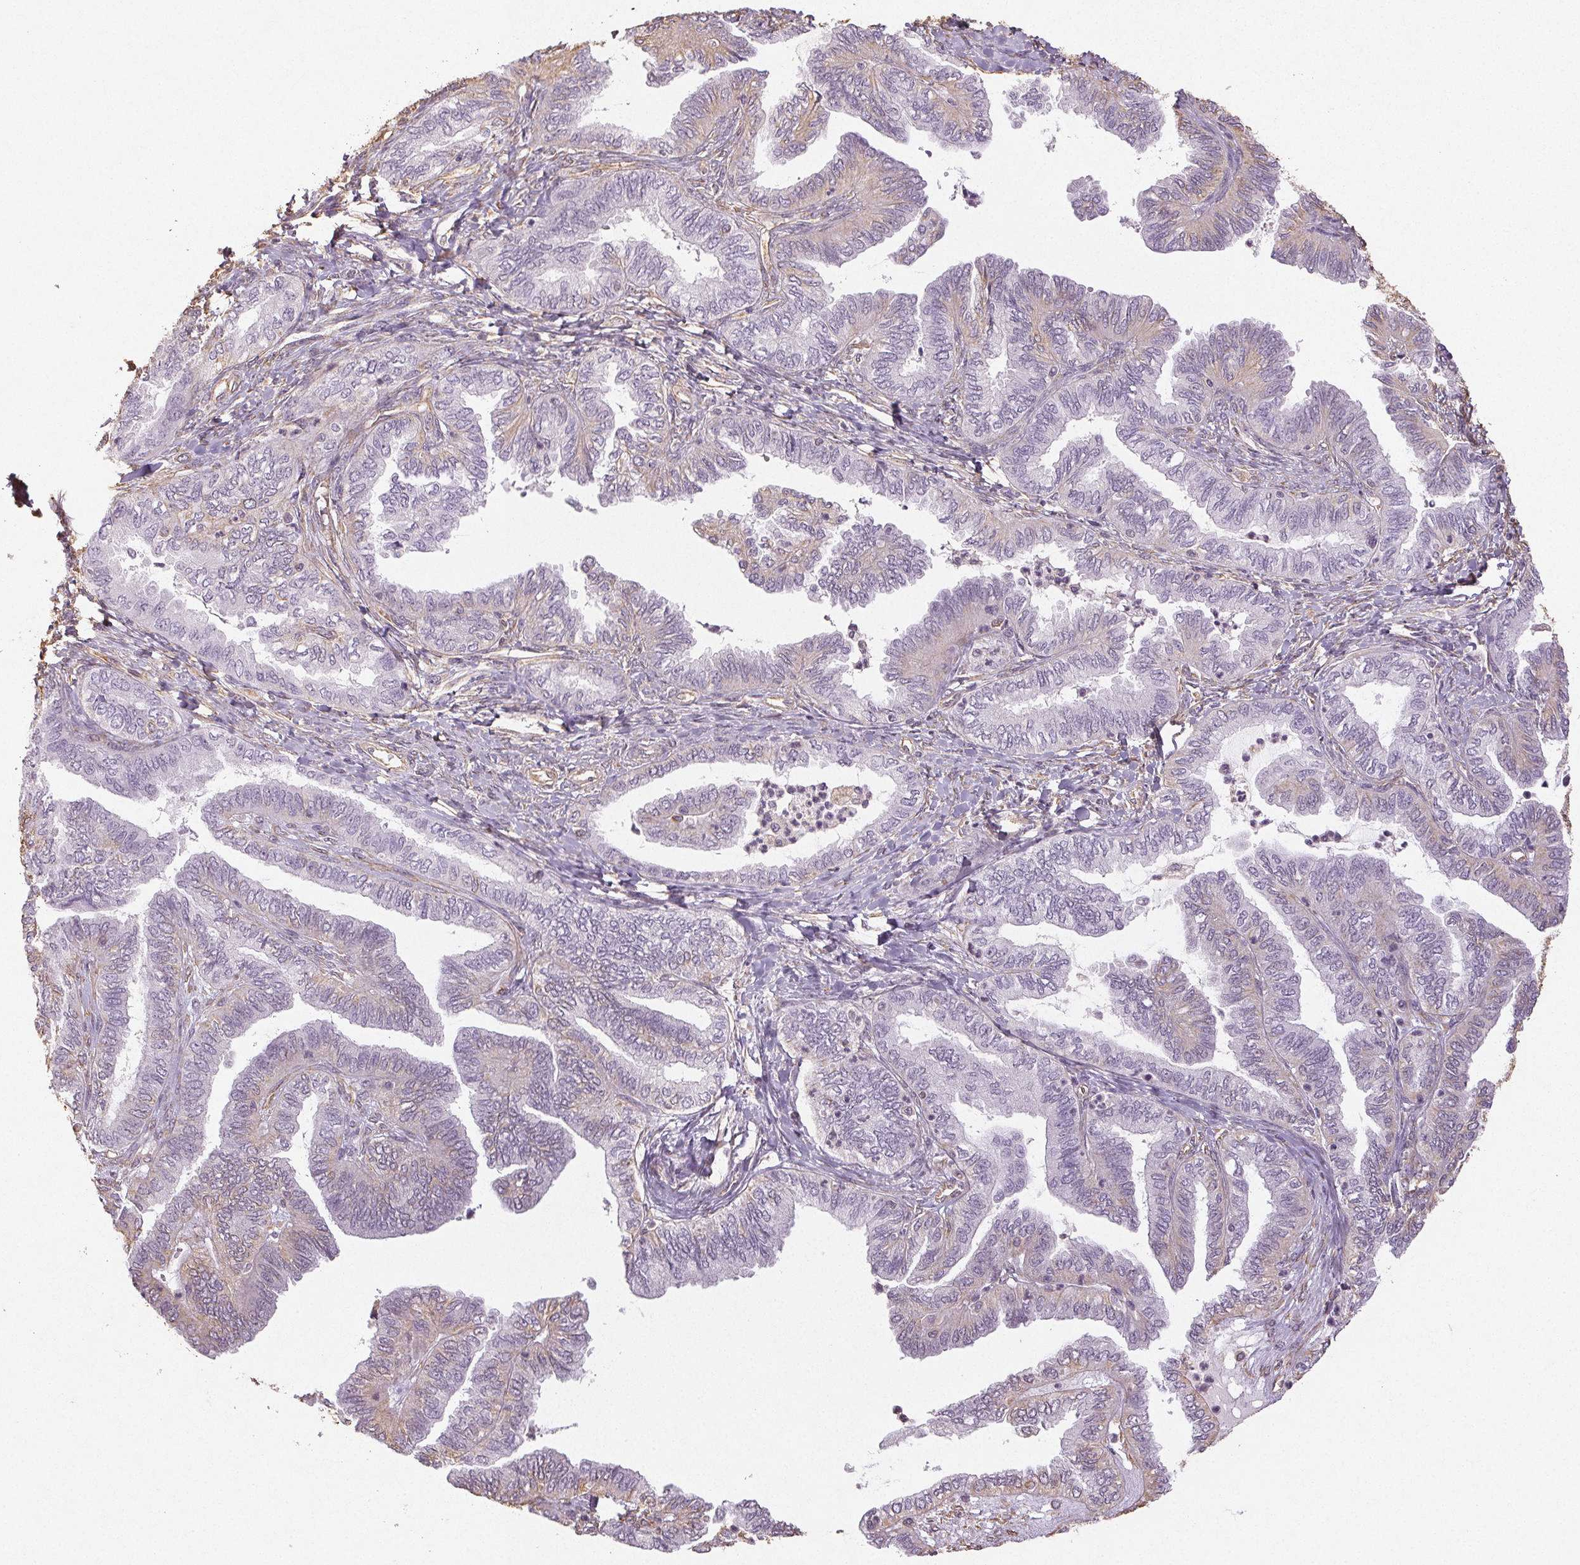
{"staining": {"intensity": "weak", "quantity": "<25%", "location": "cytoplasmic/membranous"}, "tissue": "ovarian cancer", "cell_type": "Tumor cells", "image_type": "cancer", "snomed": [{"axis": "morphology", "description": "Carcinoma, endometroid"}, {"axis": "topography", "description": "Ovary"}], "caption": "IHC micrograph of ovarian cancer stained for a protein (brown), which demonstrates no staining in tumor cells. (DAB immunohistochemistry (IHC), high magnification).", "gene": "COL7A1", "patient": {"sex": "female", "age": 70}}